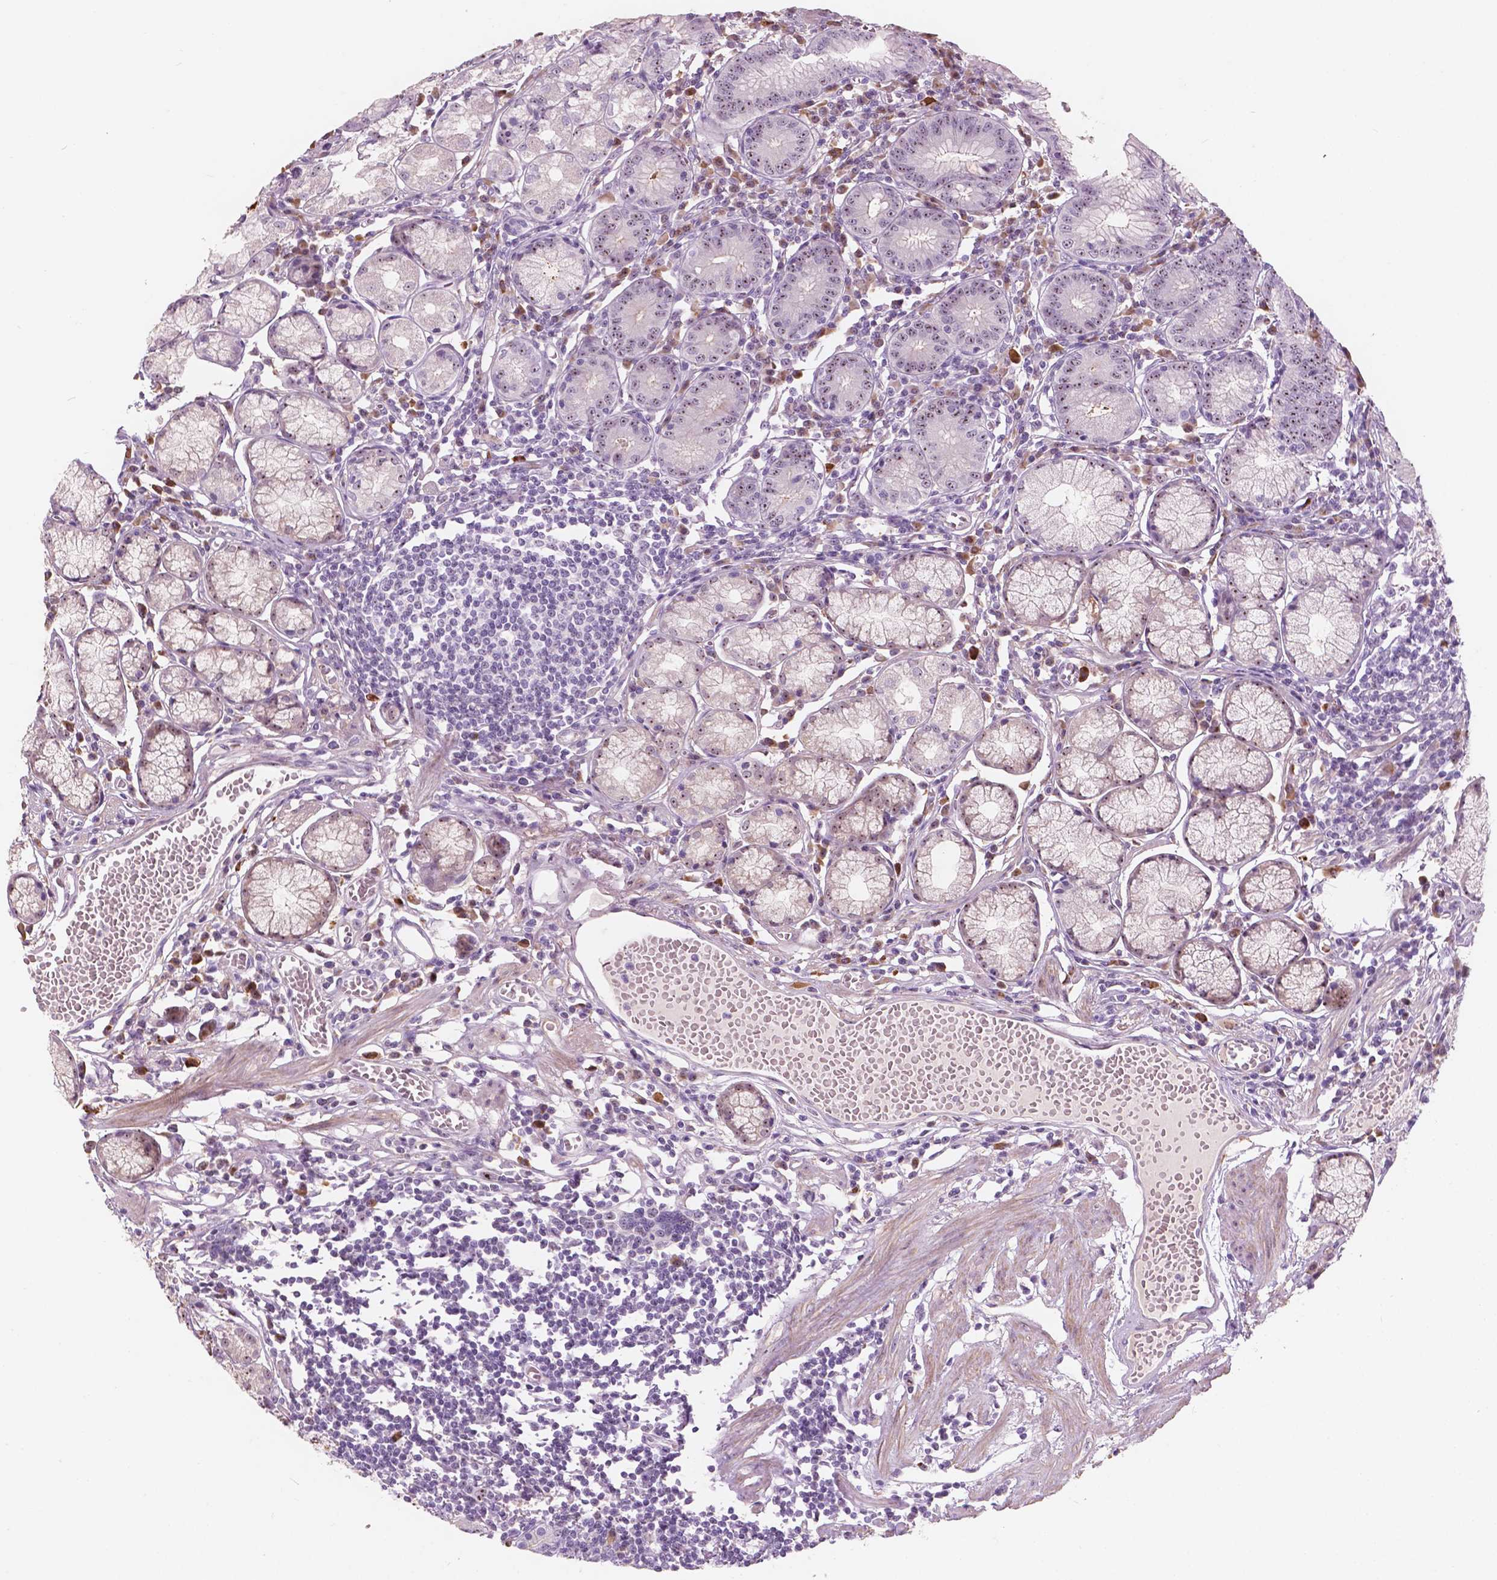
{"staining": {"intensity": "moderate", "quantity": "25%-75%", "location": "nuclear"}, "tissue": "stomach", "cell_type": "Glandular cells", "image_type": "normal", "snomed": [{"axis": "morphology", "description": "Normal tissue, NOS"}, {"axis": "topography", "description": "Stomach"}], "caption": "Protein staining of normal stomach shows moderate nuclear expression in approximately 25%-75% of glandular cells.", "gene": "ZNF853", "patient": {"sex": "male", "age": 55}}